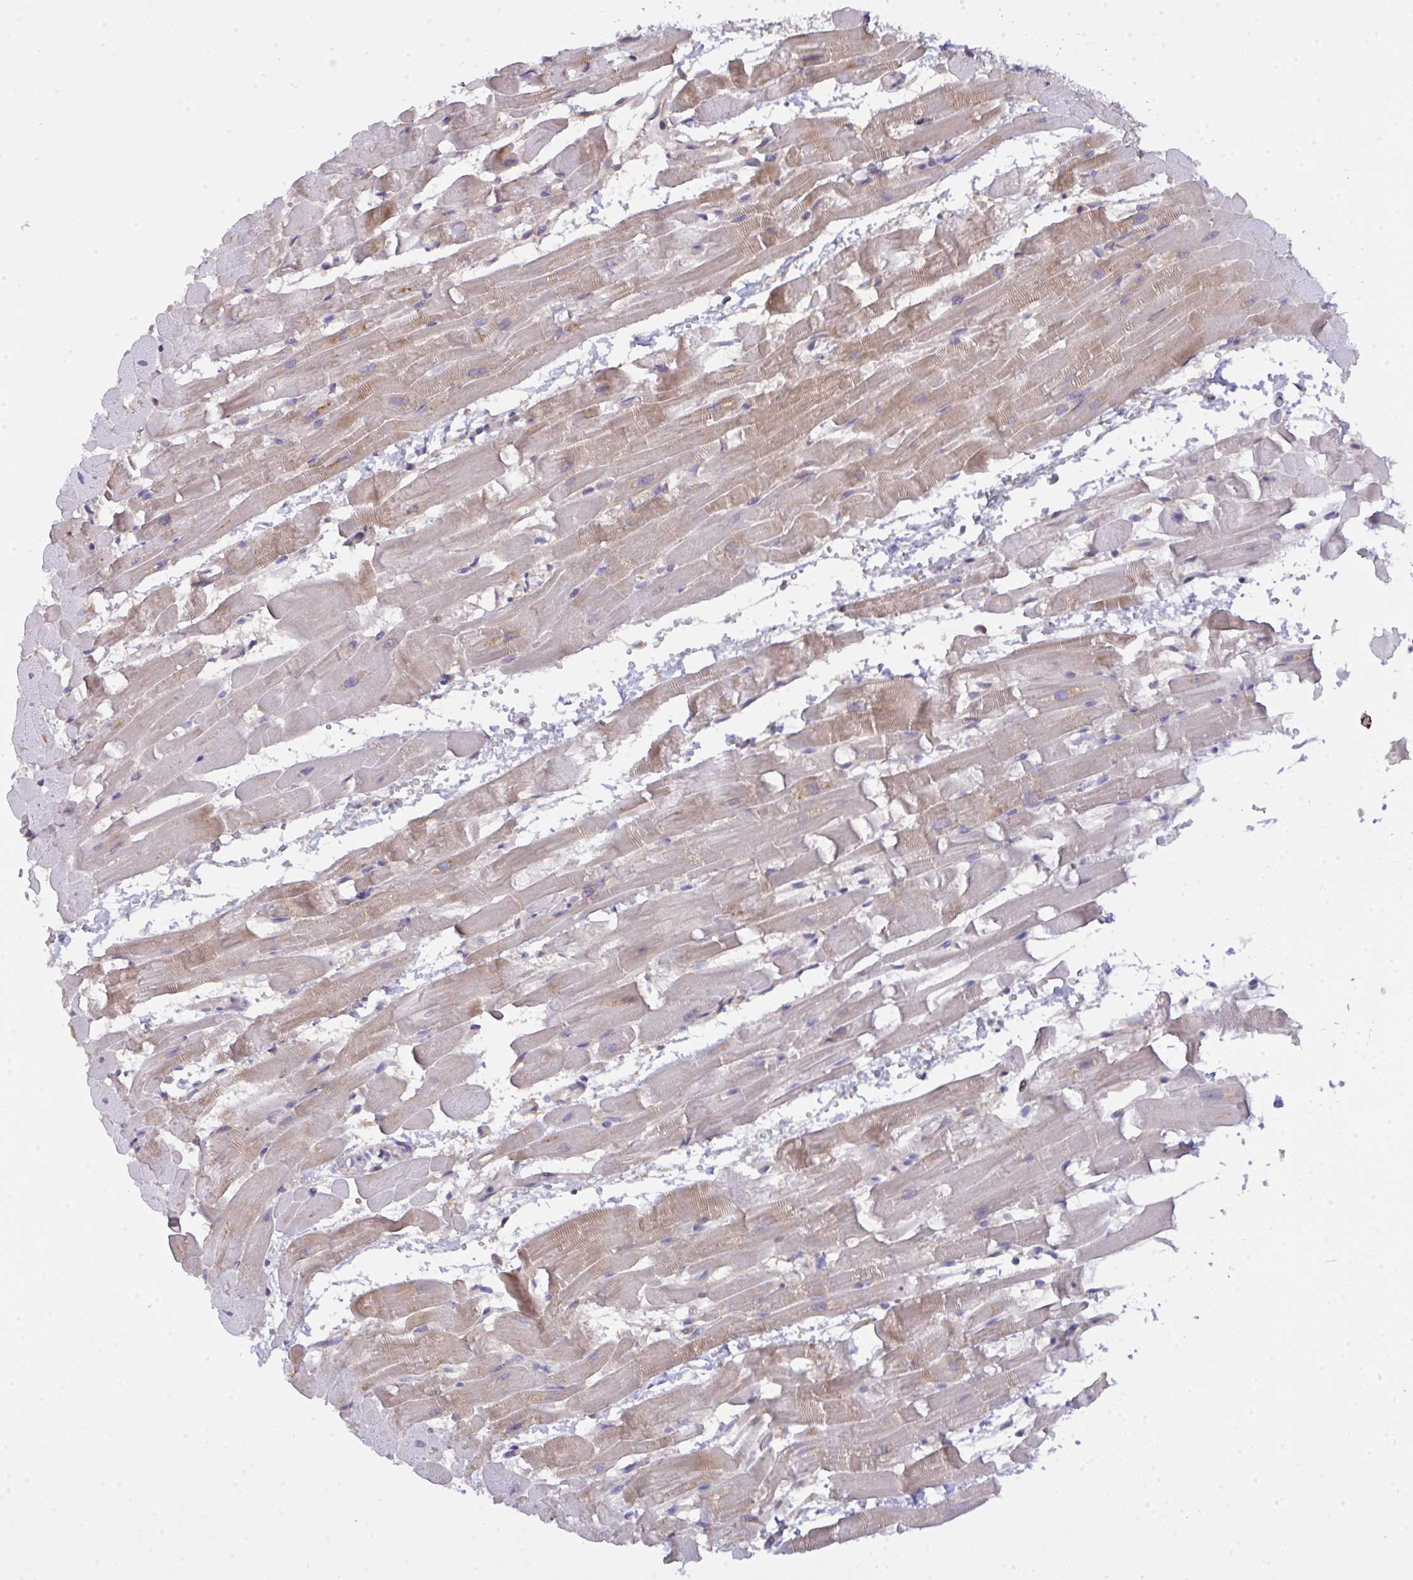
{"staining": {"intensity": "weak", "quantity": "25%-75%", "location": "cytoplasmic/membranous"}, "tissue": "heart muscle", "cell_type": "Cardiomyocytes", "image_type": "normal", "snomed": [{"axis": "morphology", "description": "Normal tissue, NOS"}, {"axis": "topography", "description": "Heart"}], "caption": "Heart muscle stained for a protein demonstrates weak cytoplasmic/membranous positivity in cardiomyocytes. The protein is stained brown, and the nuclei are stained in blue (DAB (3,3'-diaminobenzidine) IHC with brightfield microscopy, high magnification).", "gene": "L3HYPDH", "patient": {"sex": "male", "age": 37}}